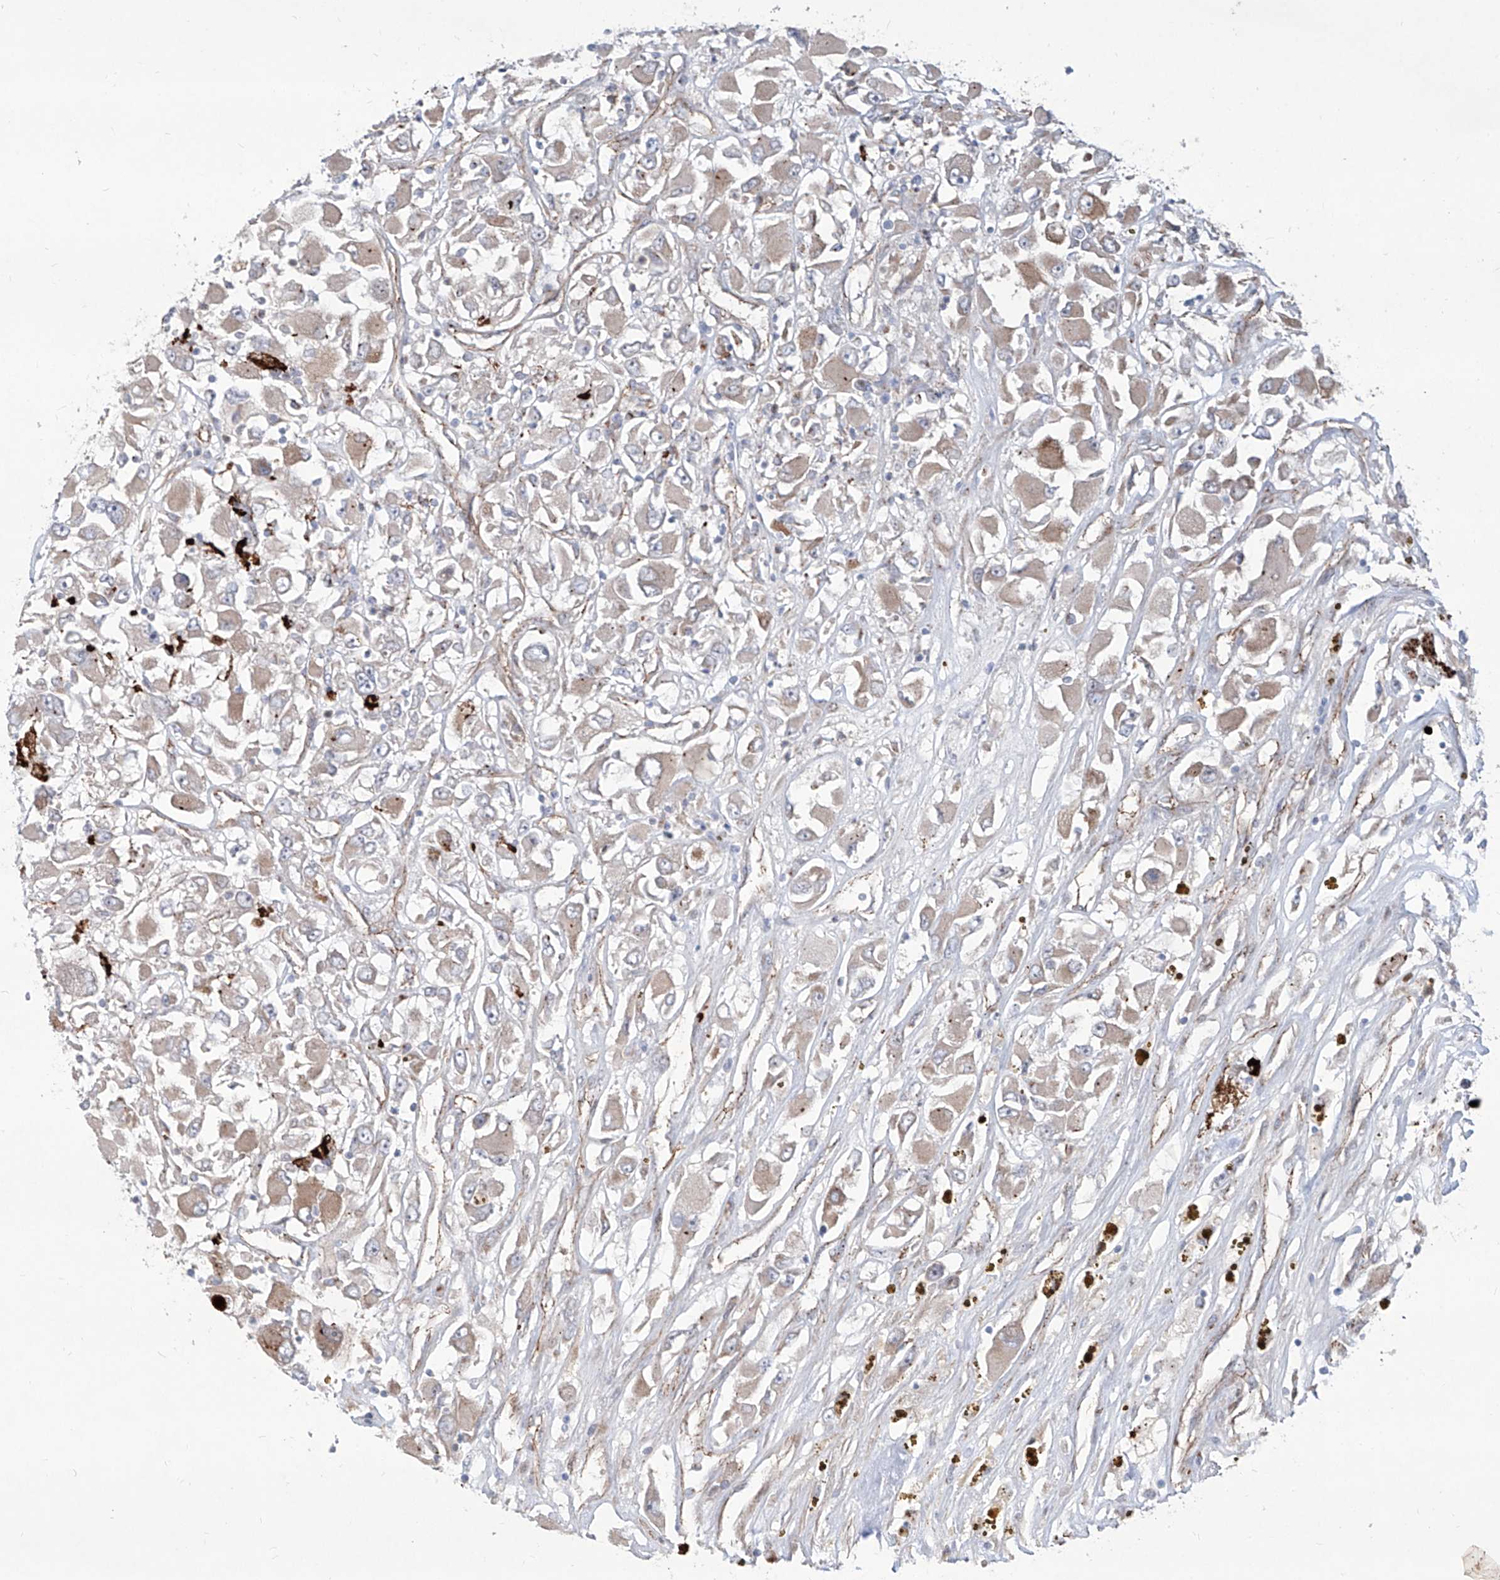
{"staining": {"intensity": "negative", "quantity": "none", "location": "none"}, "tissue": "renal cancer", "cell_type": "Tumor cells", "image_type": "cancer", "snomed": [{"axis": "morphology", "description": "Adenocarcinoma, NOS"}, {"axis": "topography", "description": "Kidney"}], "caption": "Immunohistochemistry histopathology image of neoplastic tissue: human adenocarcinoma (renal) stained with DAB (3,3'-diaminobenzidine) exhibits no significant protein positivity in tumor cells.", "gene": "CDH5", "patient": {"sex": "female", "age": 52}}